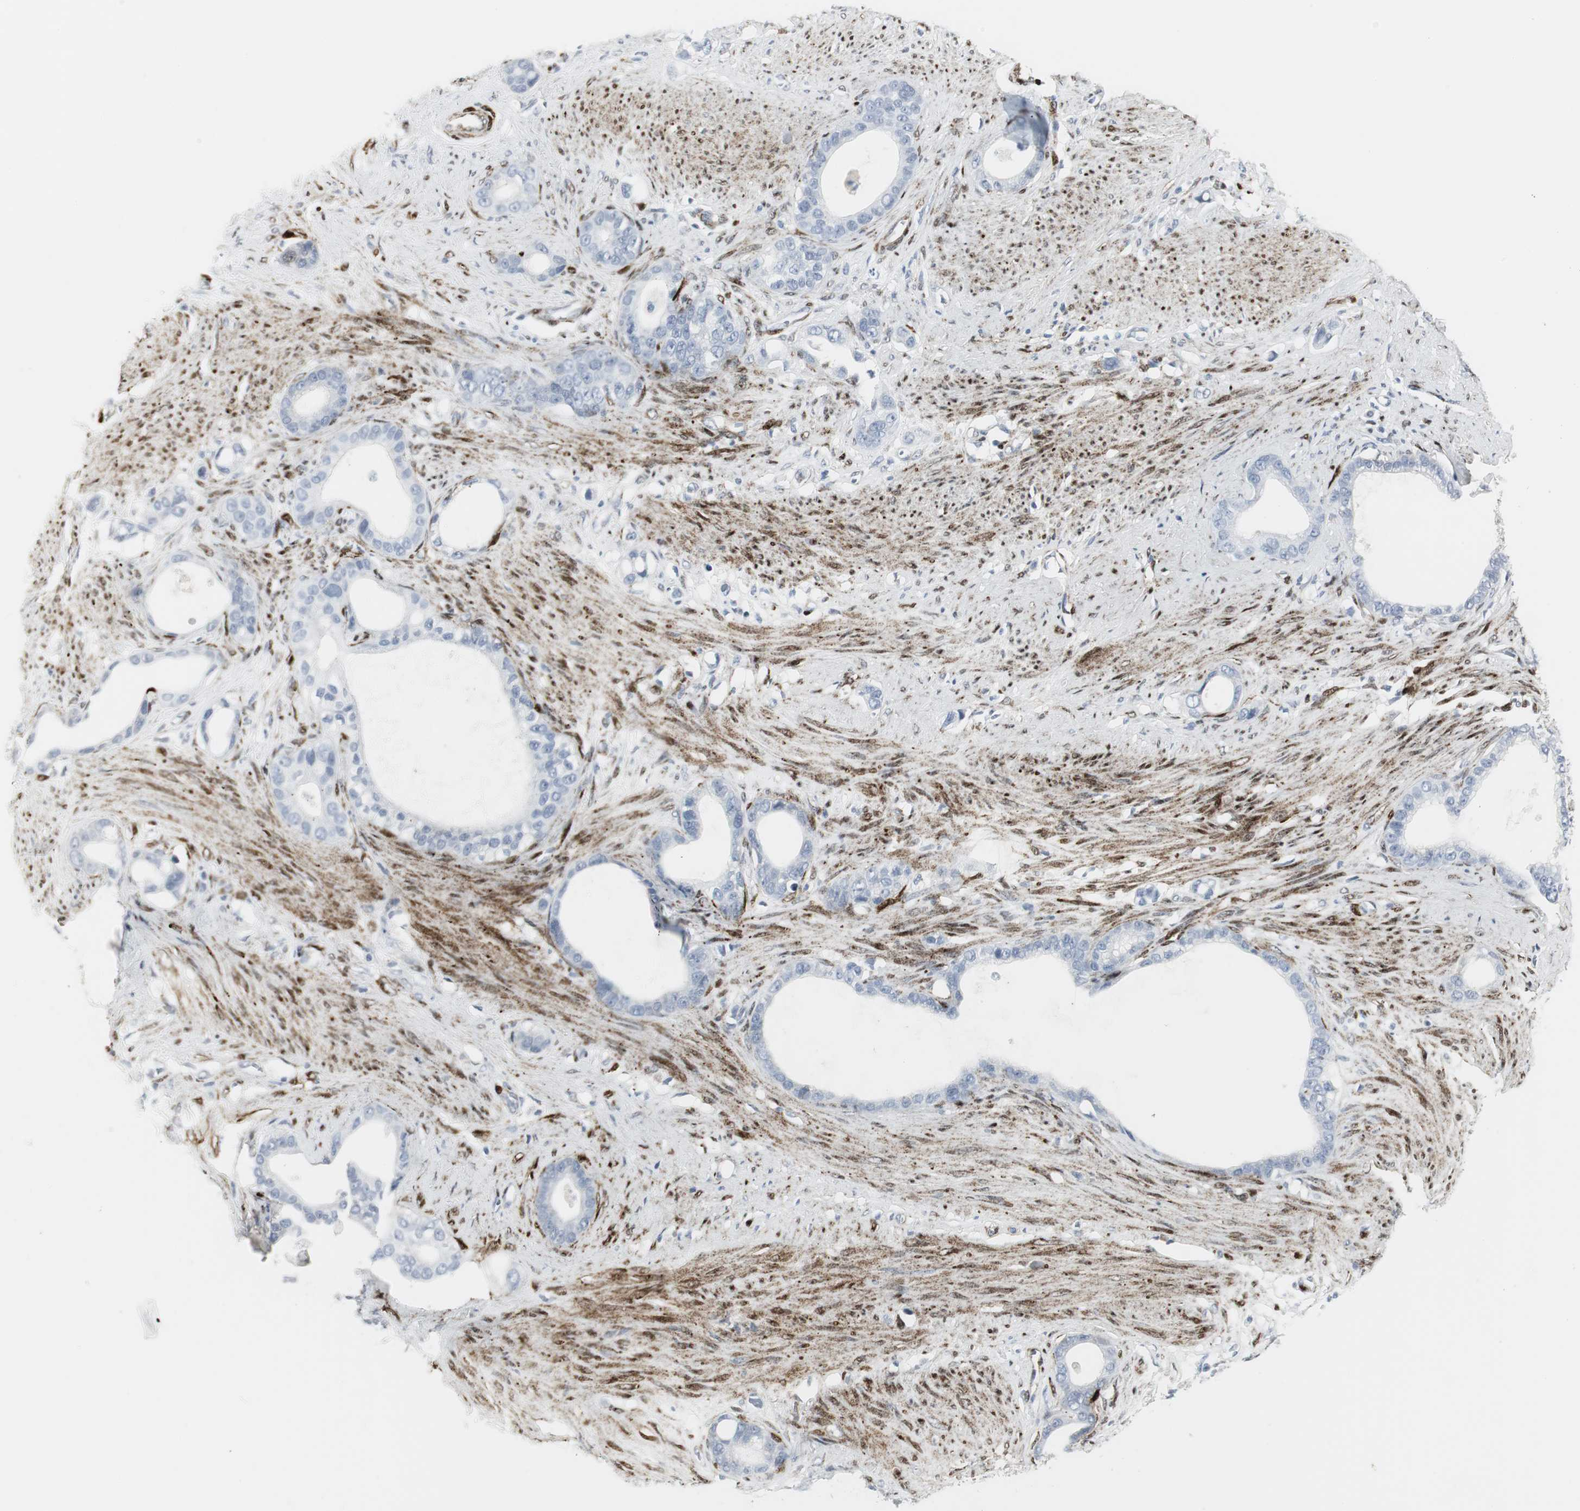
{"staining": {"intensity": "negative", "quantity": "none", "location": "none"}, "tissue": "stomach cancer", "cell_type": "Tumor cells", "image_type": "cancer", "snomed": [{"axis": "morphology", "description": "Adenocarcinoma, NOS"}, {"axis": "topography", "description": "Stomach"}], "caption": "DAB immunohistochemical staining of adenocarcinoma (stomach) demonstrates no significant staining in tumor cells. (DAB immunohistochemistry (IHC) with hematoxylin counter stain).", "gene": "PPP1R14A", "patient": {"sex": "female", "age": 75}}